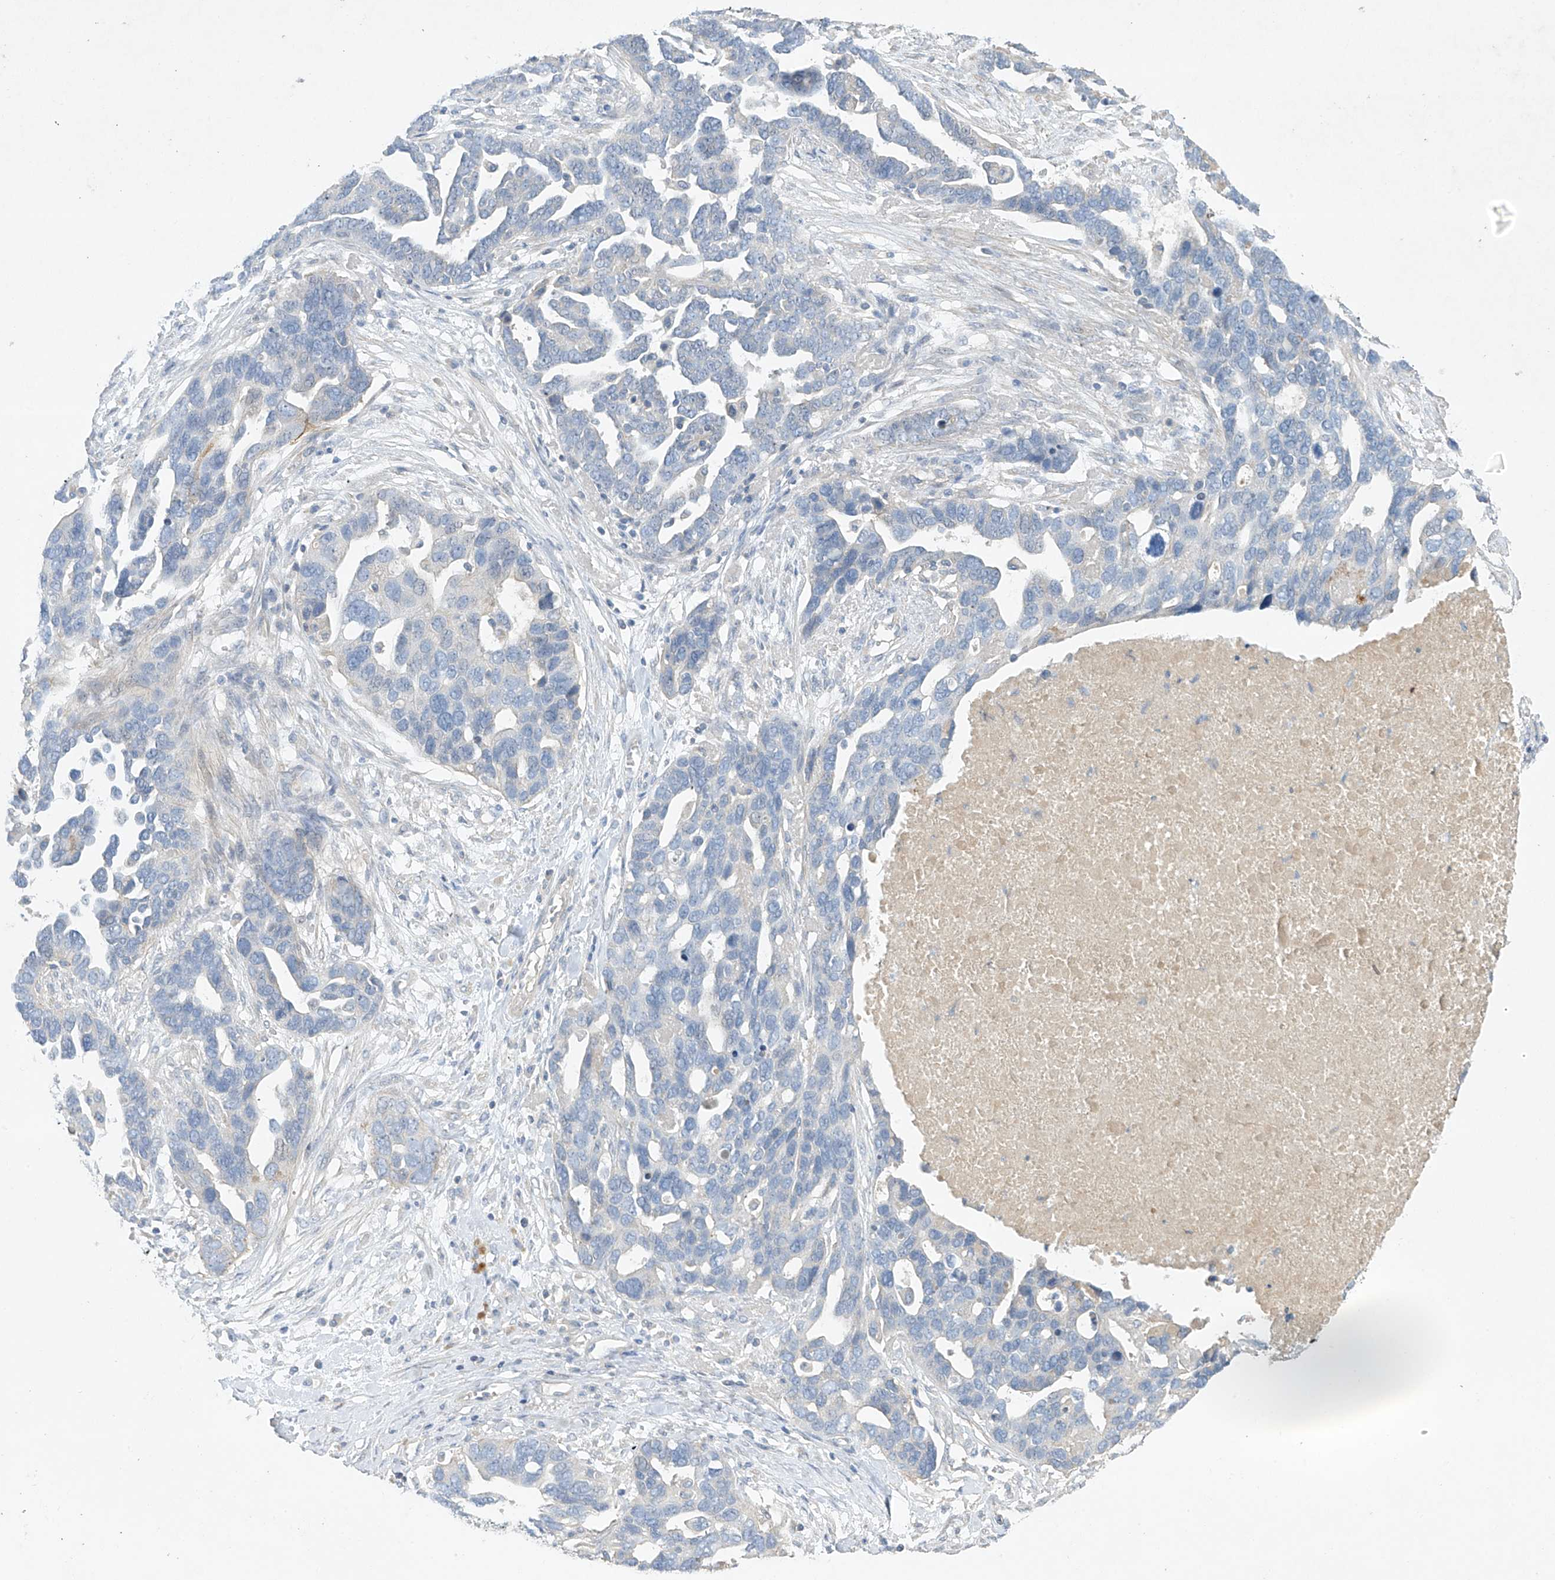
{"staining": {"intensity": "negative", "quantity": "none", "location": "none"}, "tissue": "ovarian cancer", "cell_type": "Tumor cells", "image_type": "cancer", "snomed": [{"axis": "morphology", "description": "Cystadenocarcinoma, serous, NOS"}, {"axis": "topography", "description": "Ovary"}], "caption": "Tumor cells are negative for brown protein staining in serous cystadenocarcinoma (ovarian). (DAB immunohistochemistry (IHC), high magnification).", "gene": "PRSS12", "patient": {"sex": "female", "age": 54}}